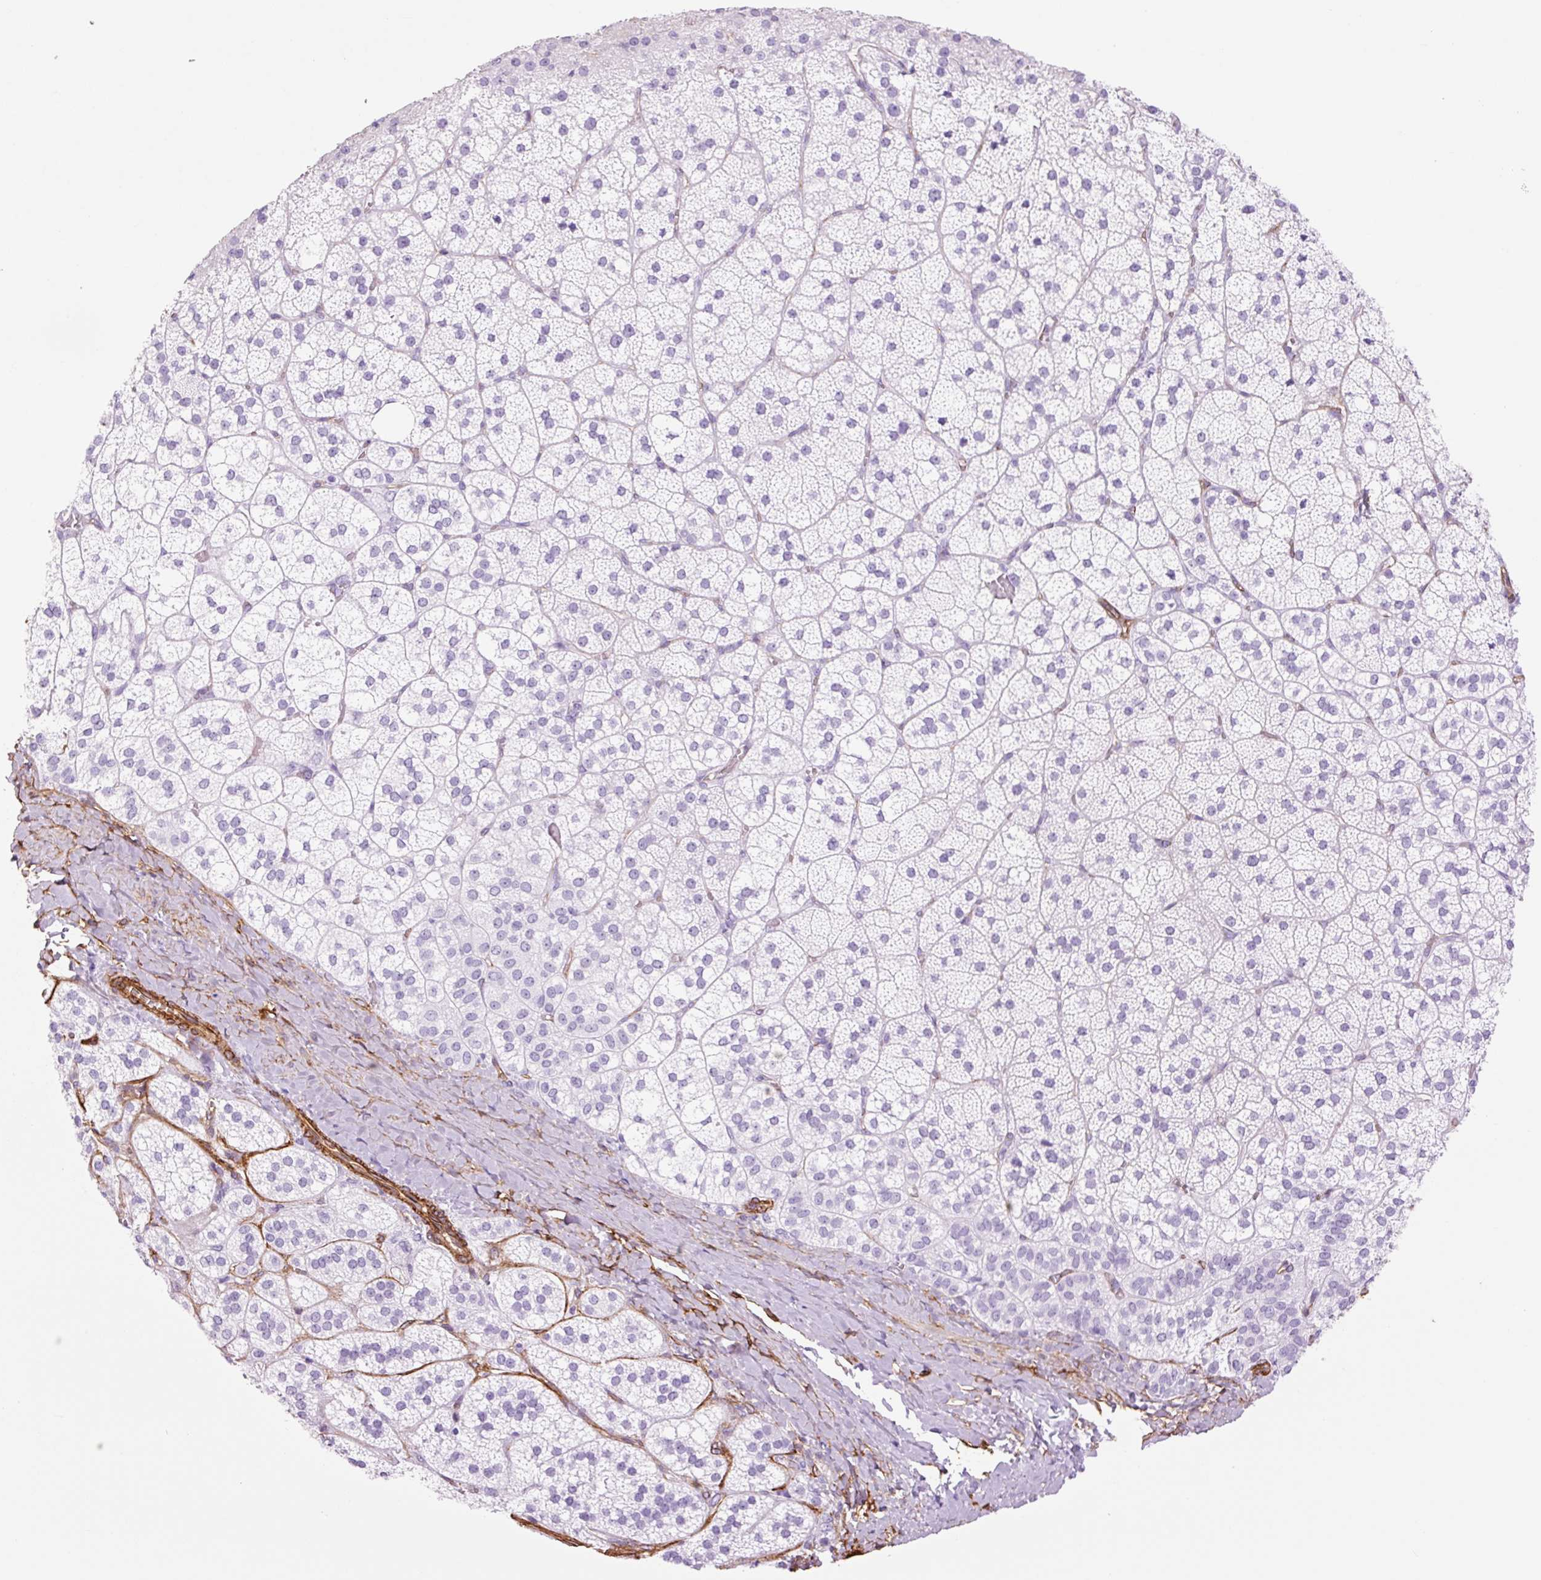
{"staining": {"intensity": "negative", "quantity": "none", "location": "none"}, "tissue": "adrenal gland", "cell_type": "Glandular cells", "image_type": "normal", "snomed": [{"axis": "morphology", "description": "Normal tissue, NOS"}, {"axis": "topography", "description": "Adrenal gland"}], "caption": "An IHC image of normal adrenal gland is shown. There is no staining in glandular cells of adrenal gland. The staining is performed using DAB brown chromogen with nuclei counter-stained in using hematoxylin.", "gene": "CAV1", "patient": {"sex": "male", "age": 53}}